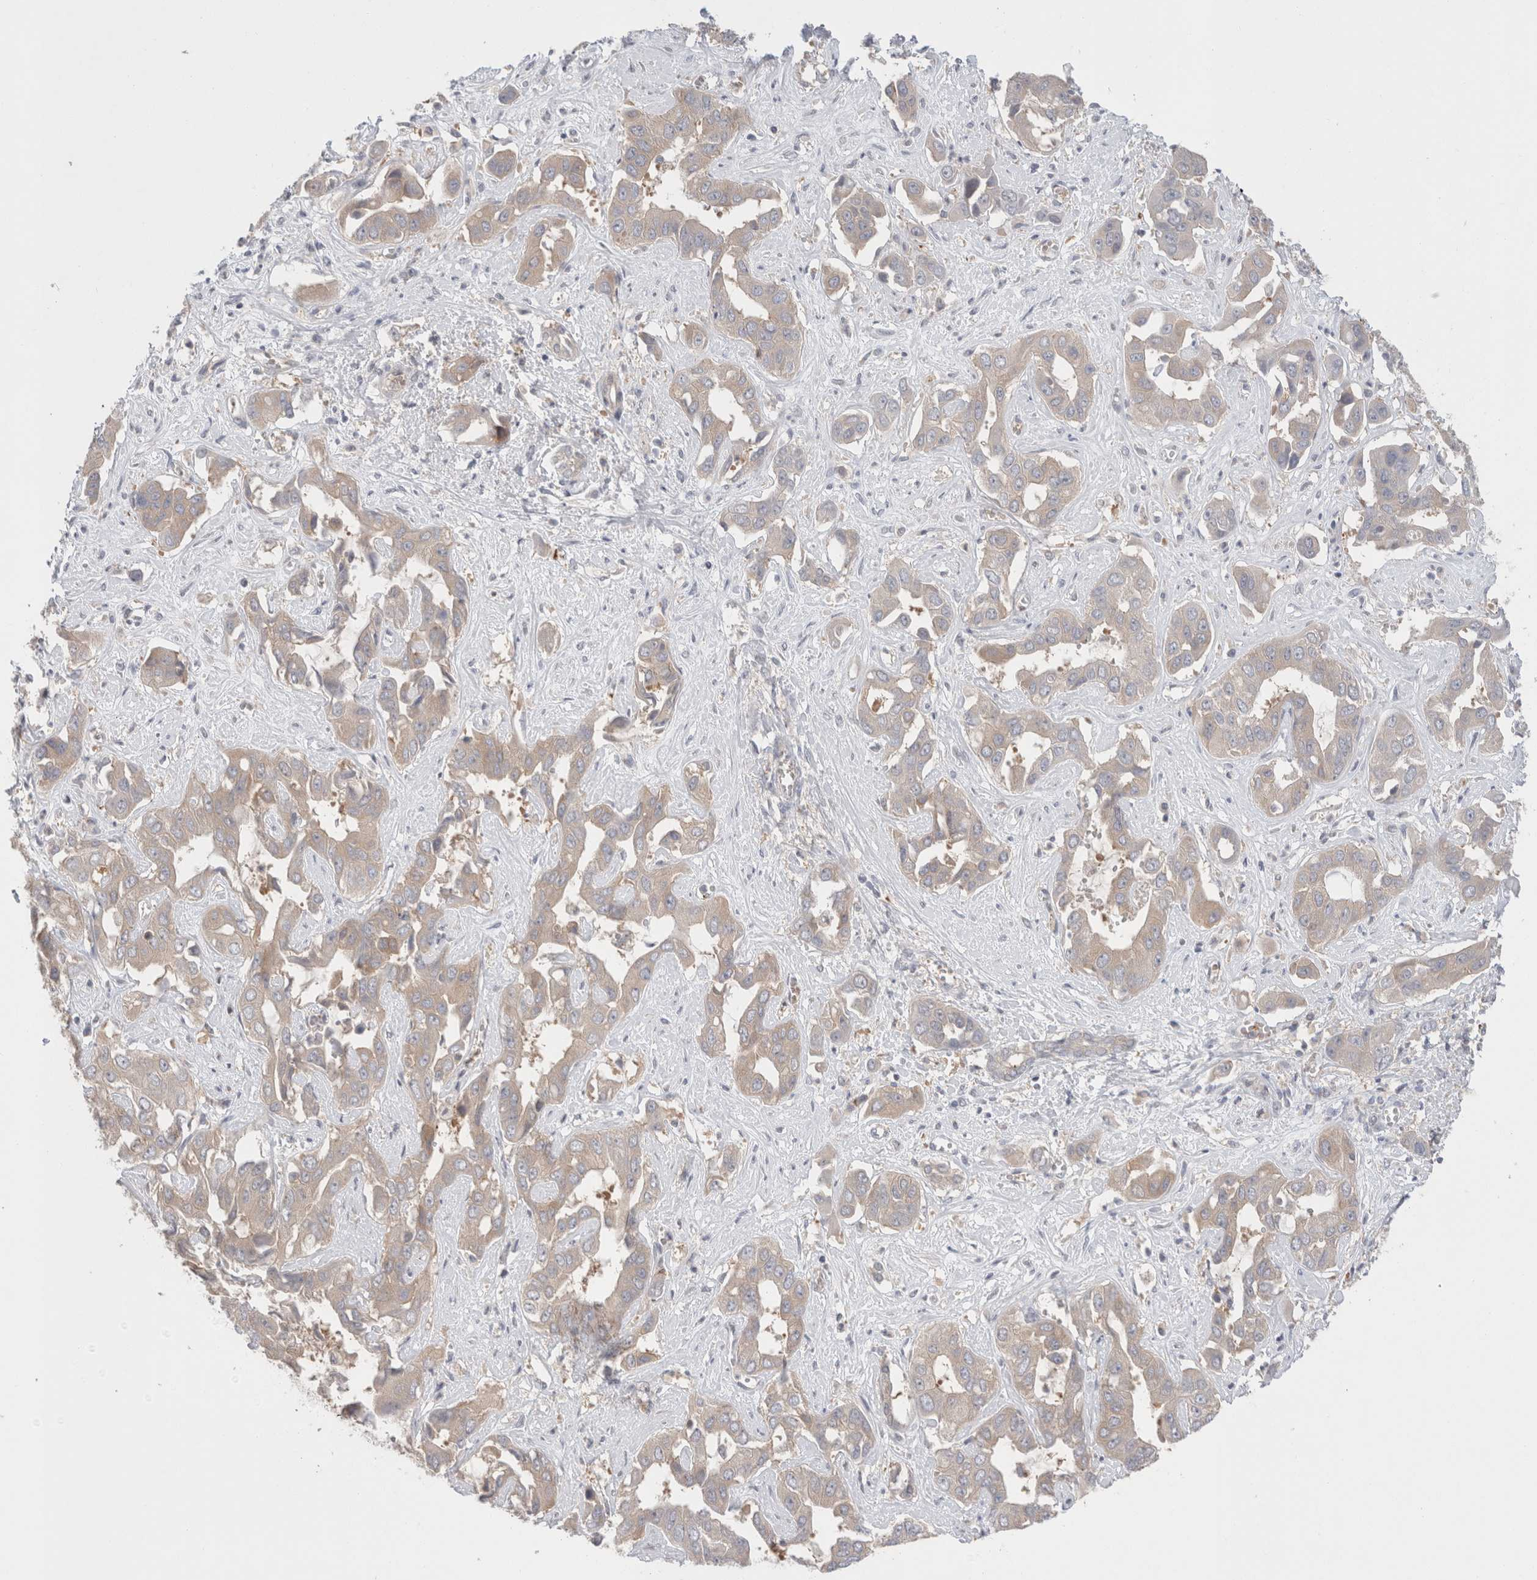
{"staining": {"intensity": "weak", "quantity": "25%-75%", "location": "cytoplasmic/membranous"}, "tissue": "liver cancer", "cell_type": "Tumor cells", "image_type": "cancer", "snomed": [{"axis": "morphology", "description": "Cholangiocarcinoma"}, {"axis": "topography", "description": "Liver"}], "caption": "DAB immunohistochemical staining of human liver cancer (cholangiocarcinoma) reveals weak cytoplasmic/membranous protein positivity in approximately 25%-75% of tumor cells.", "gene": "NDOR1", "patient": {"sex": "female", "age": 52}}